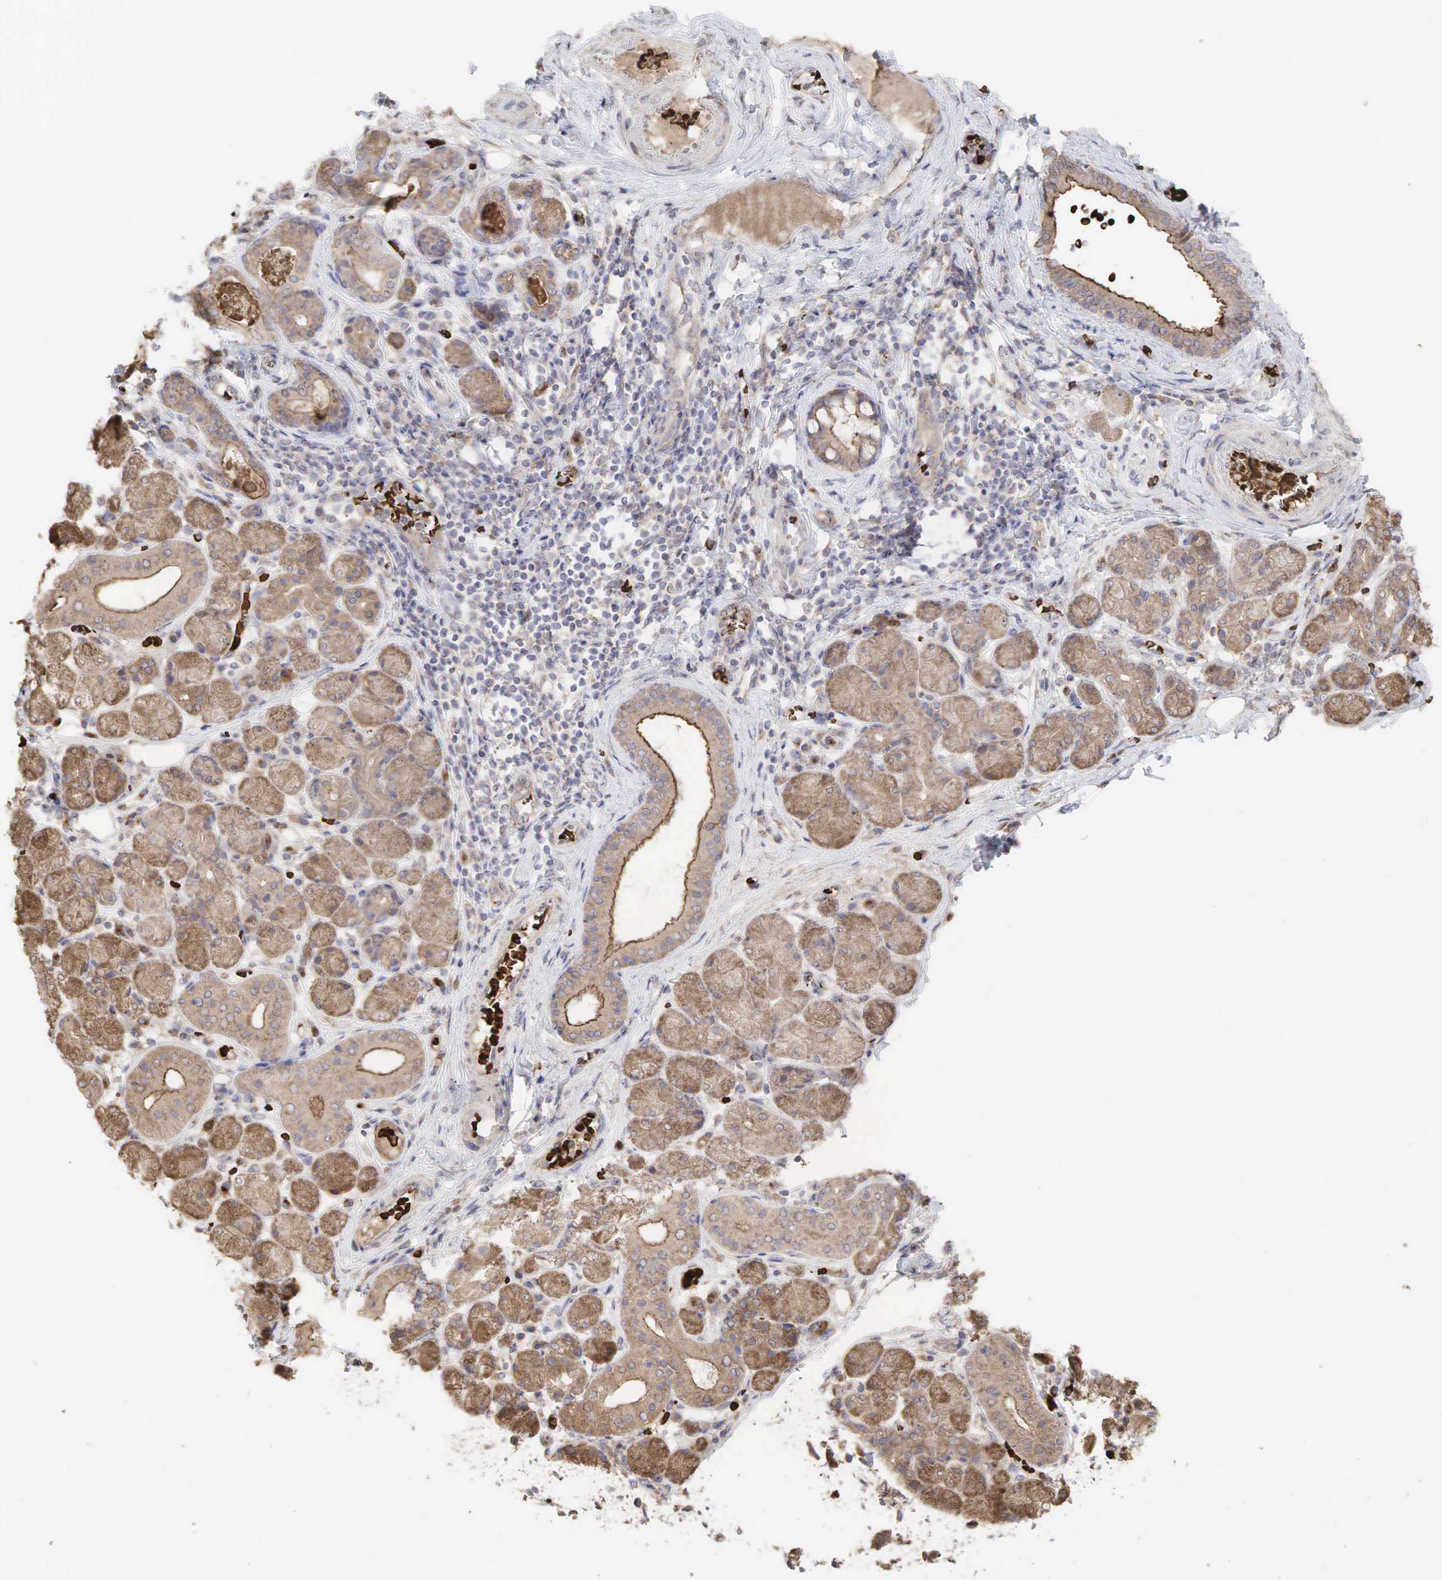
{"staining": {"intensity": "weak", "quantity": ">75%", "location": "cytoplasmic/membranous"}, "tissue": "salivary gland", "cell_type": "Glandular cells", "image_type": "normal", "snomed": [{"axis": "morphology", "description": "Normal tissue, NOS"}, {"axis": "topography", "description": "Salivary gland"}, {"axis": "topography", "description": "Peripheral nerve tissue"}], "caption": "The photomicrograph shows a brown stain indicating the presence of a protein in the cytoplasmic/membranous of glandular cells in salivary gland. The staining was performed using DAB to visualize the protein expression in brown, while the nuclei were stained in blue with hematoxylin (Magnification: 20x).", "gene": "PABPC5", "patient": {"sex": "male", "age": 62}}